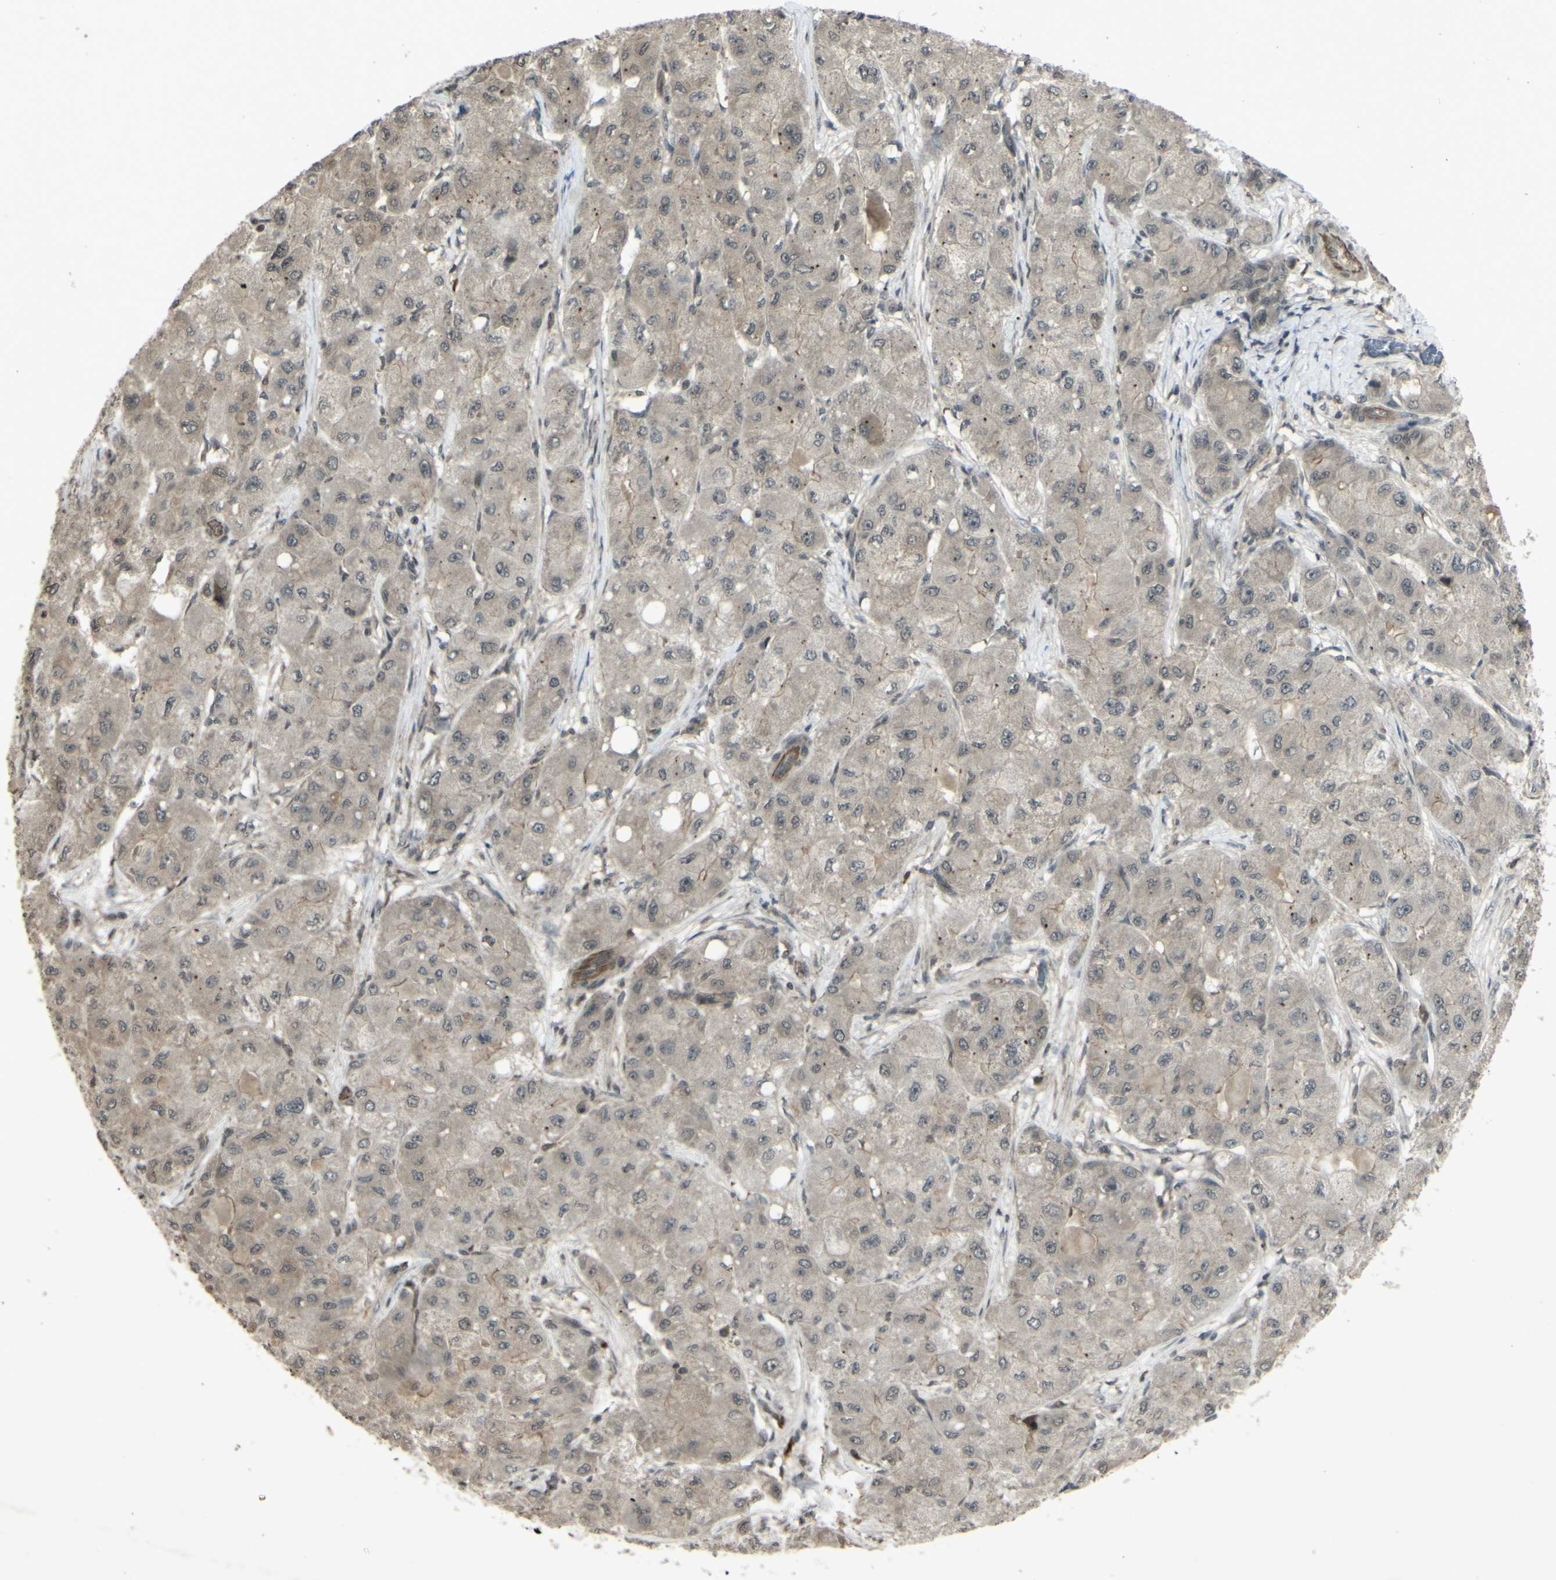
{"staining": {"intensity": "weak", "quantity": ">75%", "location": "cytoplasmic/membranous"}, "tissue": "liver cancer", "cell_type": "Tumor cells", "image_type": "cancer", "snomed": [{"axis": "morphology", "description": "Carcinoma, Hepatocellular, NOS"}, {"axis": "topography", "description": "Liver"}], "caption": "DAB immunohistochemical staining of liver hepatocellular carcinoma reveals weak cytoplasmic/membranous protein positivity in about >75% of tumor cells.", "gene": "BLNK", "patient": {"sex": "male", "age": 80}}